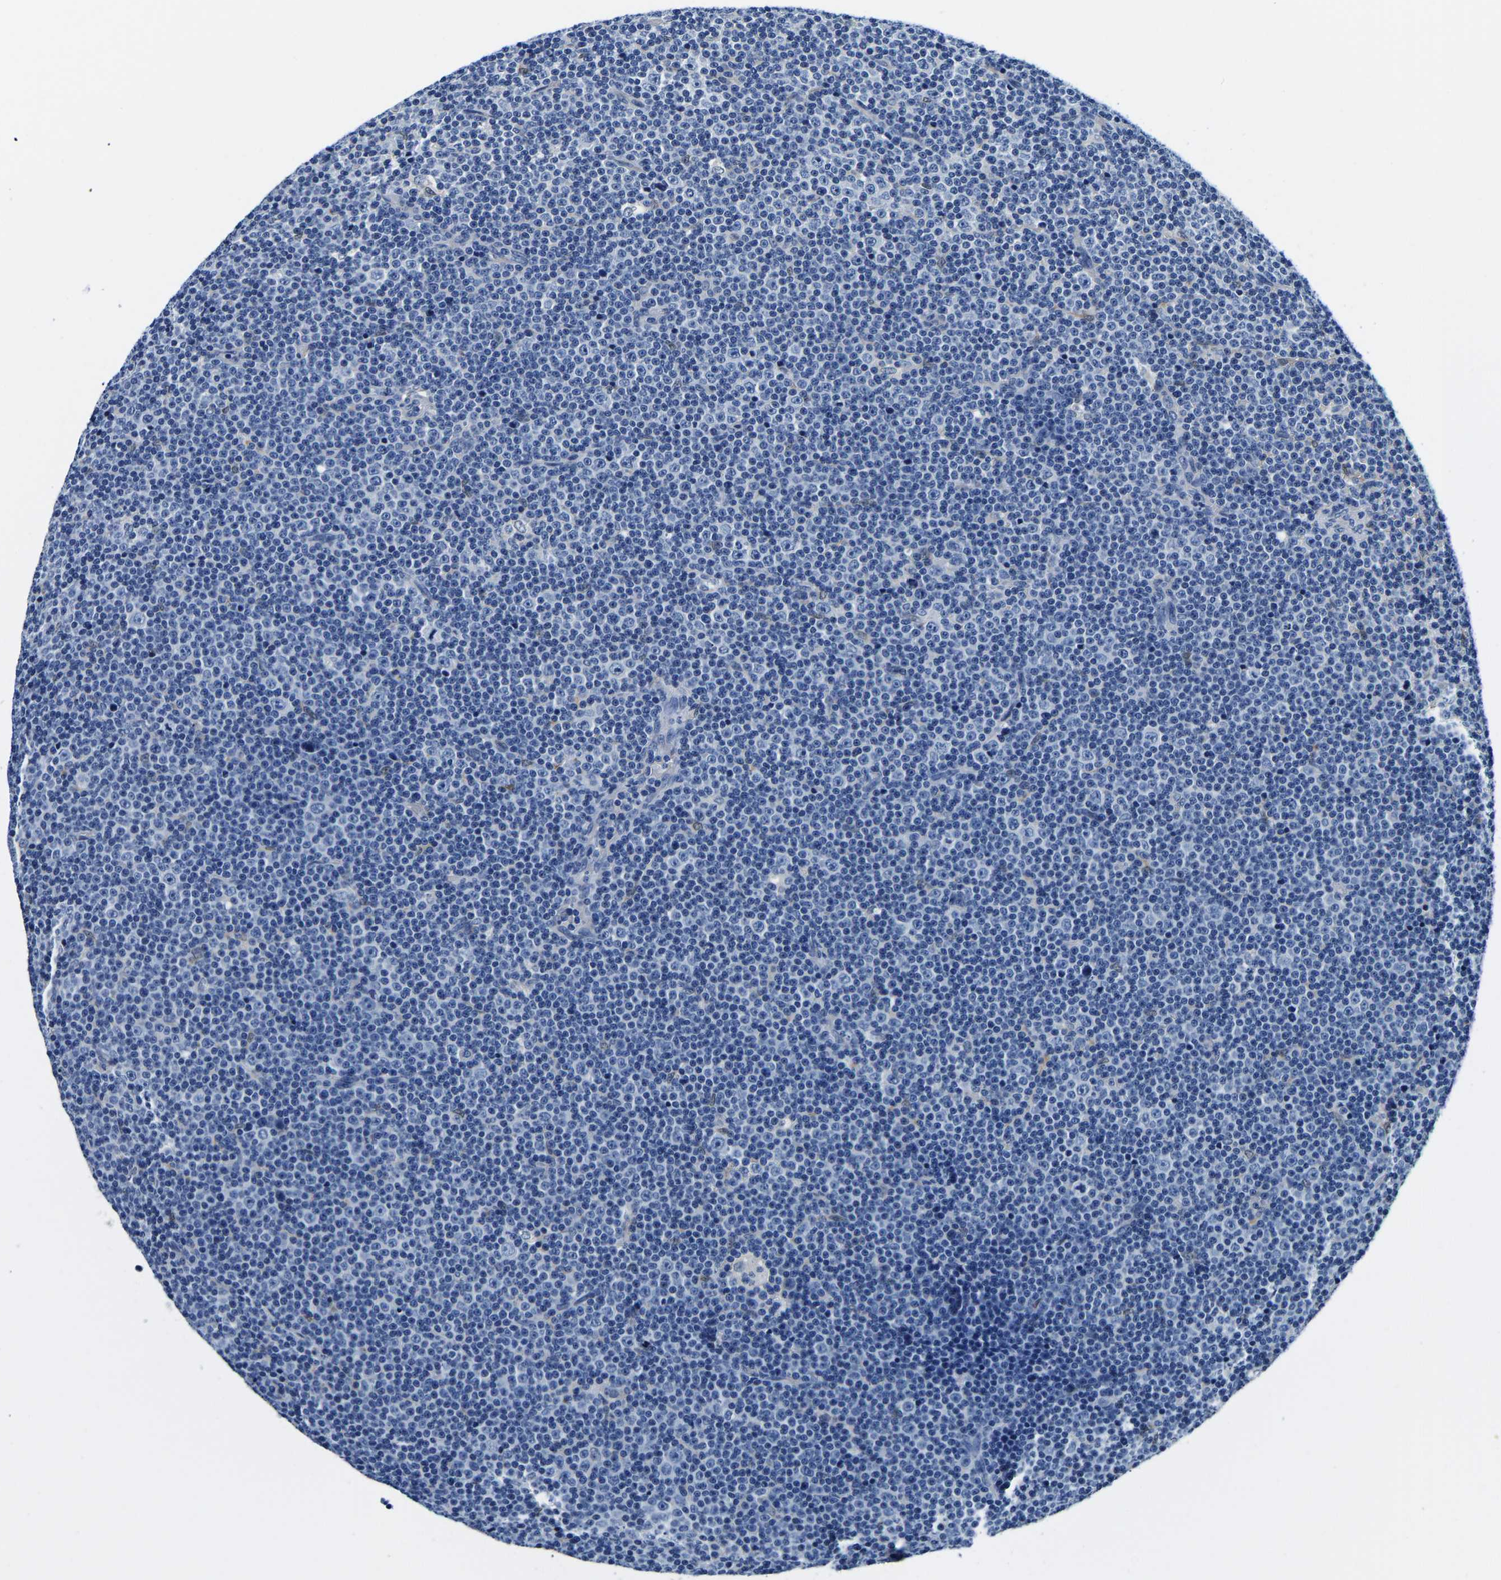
{"staining": {"intensity": "negative", "quantity": "none", "location": "none"}, "tissue": "lymphoma", "cell_type": "Tumor cells", "image_type": "cancer", "snomed": [{"axis": "morphology", "description": "Malignant lymphoma, non-Hodgkin's type, Low grade"}, {"axis": "topography", "description": "Lymph node"}], "caption": "Tumor cells show no significant staining in lymphoma.", "gene": "ACO1", "patient": {"sex": "female", "age": 67}}